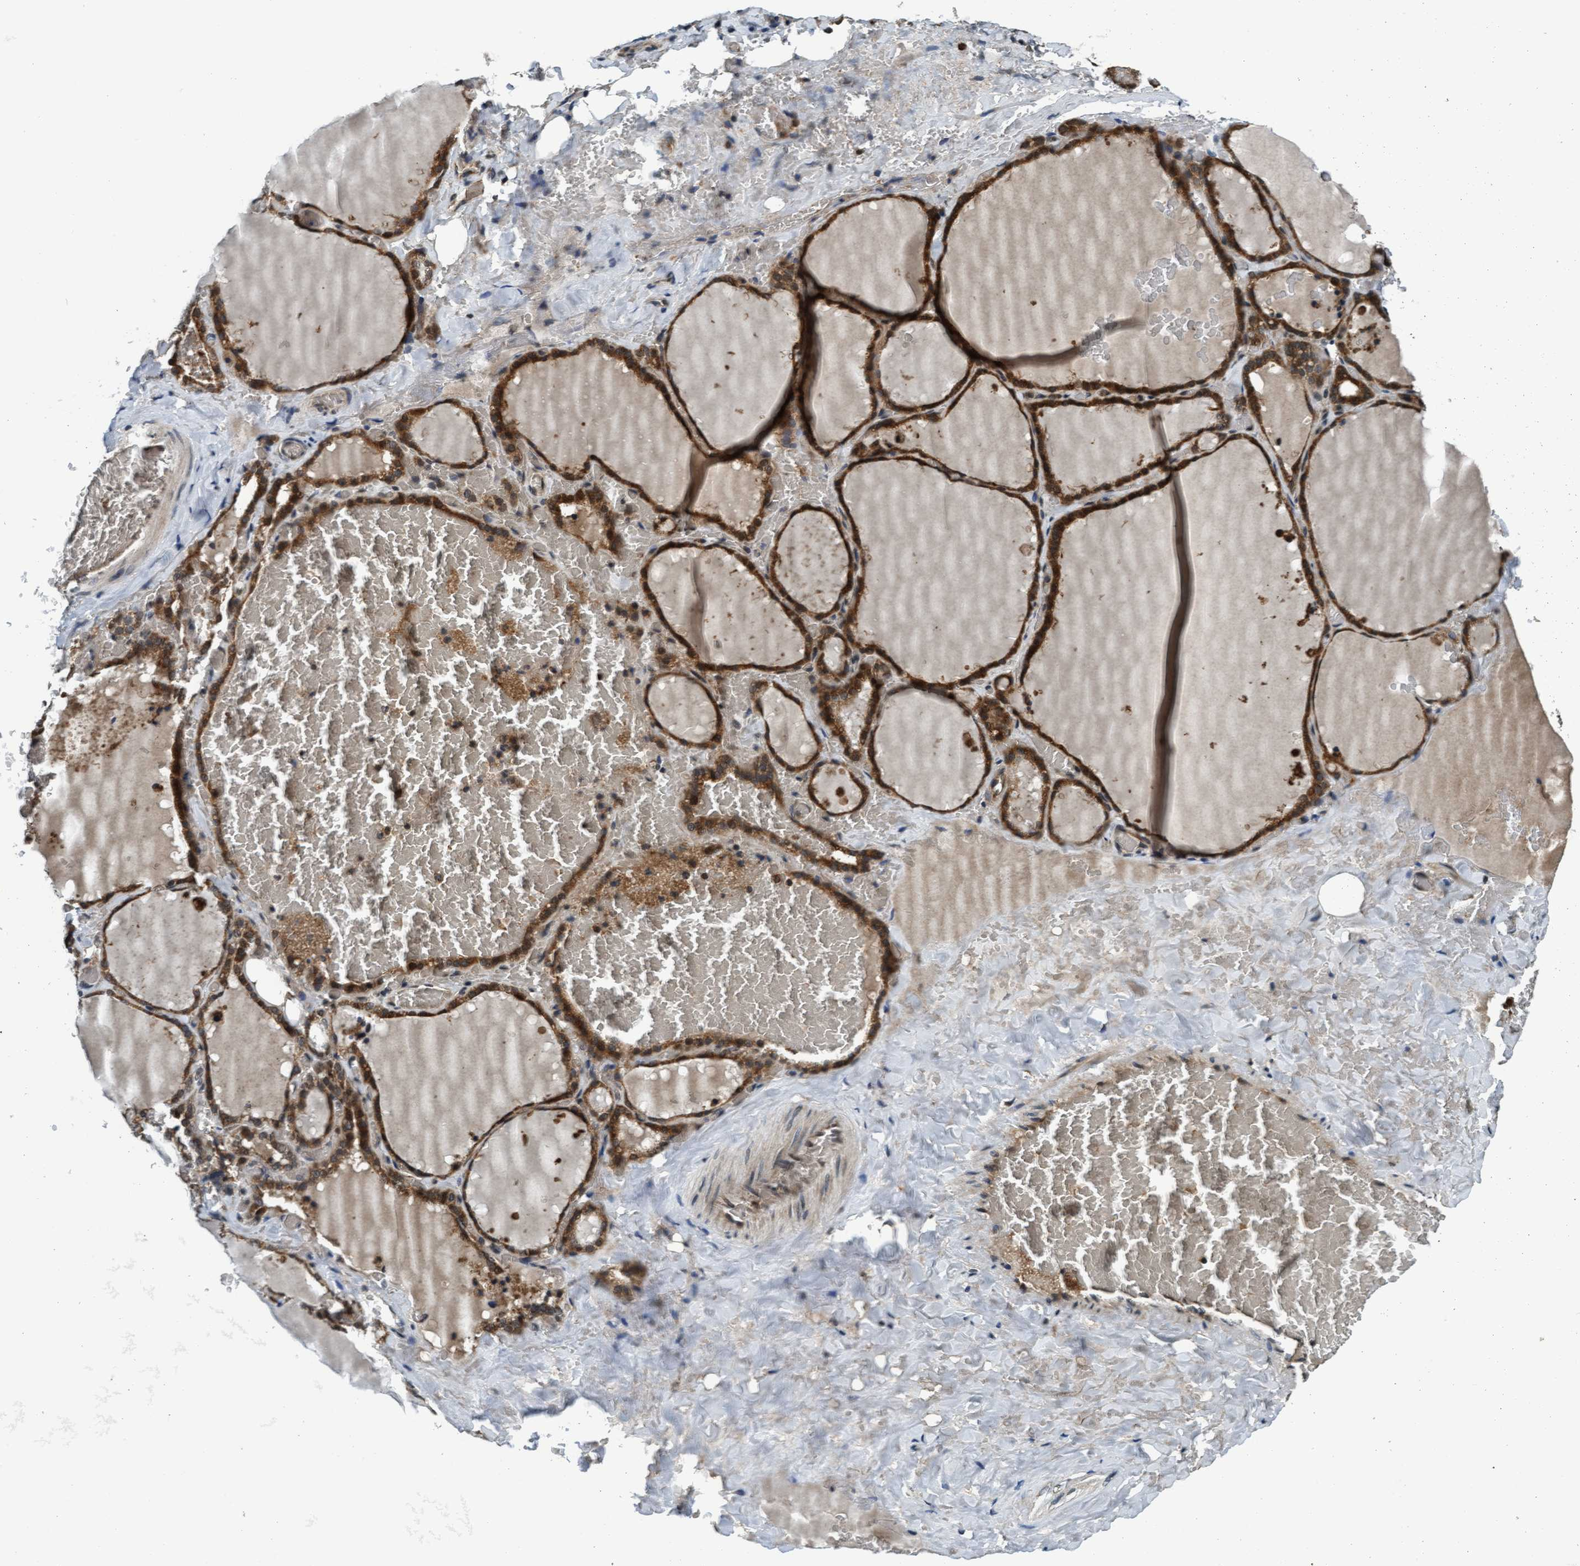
{"staining": {"intensity": "strong", "quantity": ">75%", "location": "cytoplasmic/membranous"}, "tissue": "thyroid gland", "cell_type": "Glandular cells", "image_type": "normal", "snomed": [{"axis": "morphology", "description": "Normal tissue, NOS"}, {"axis": "topography", "description": "Thyroid gland"}], "caption": "Protein analysis of benign thyroid gland reveals strong cytoplasmic/membranous positivity in about >75% of glandular cells. (brown staining indicates protein expression, while blue staining denotes nuclei).", "gene": "WASF1", "patient": {"sex": "female", "age": 22}}